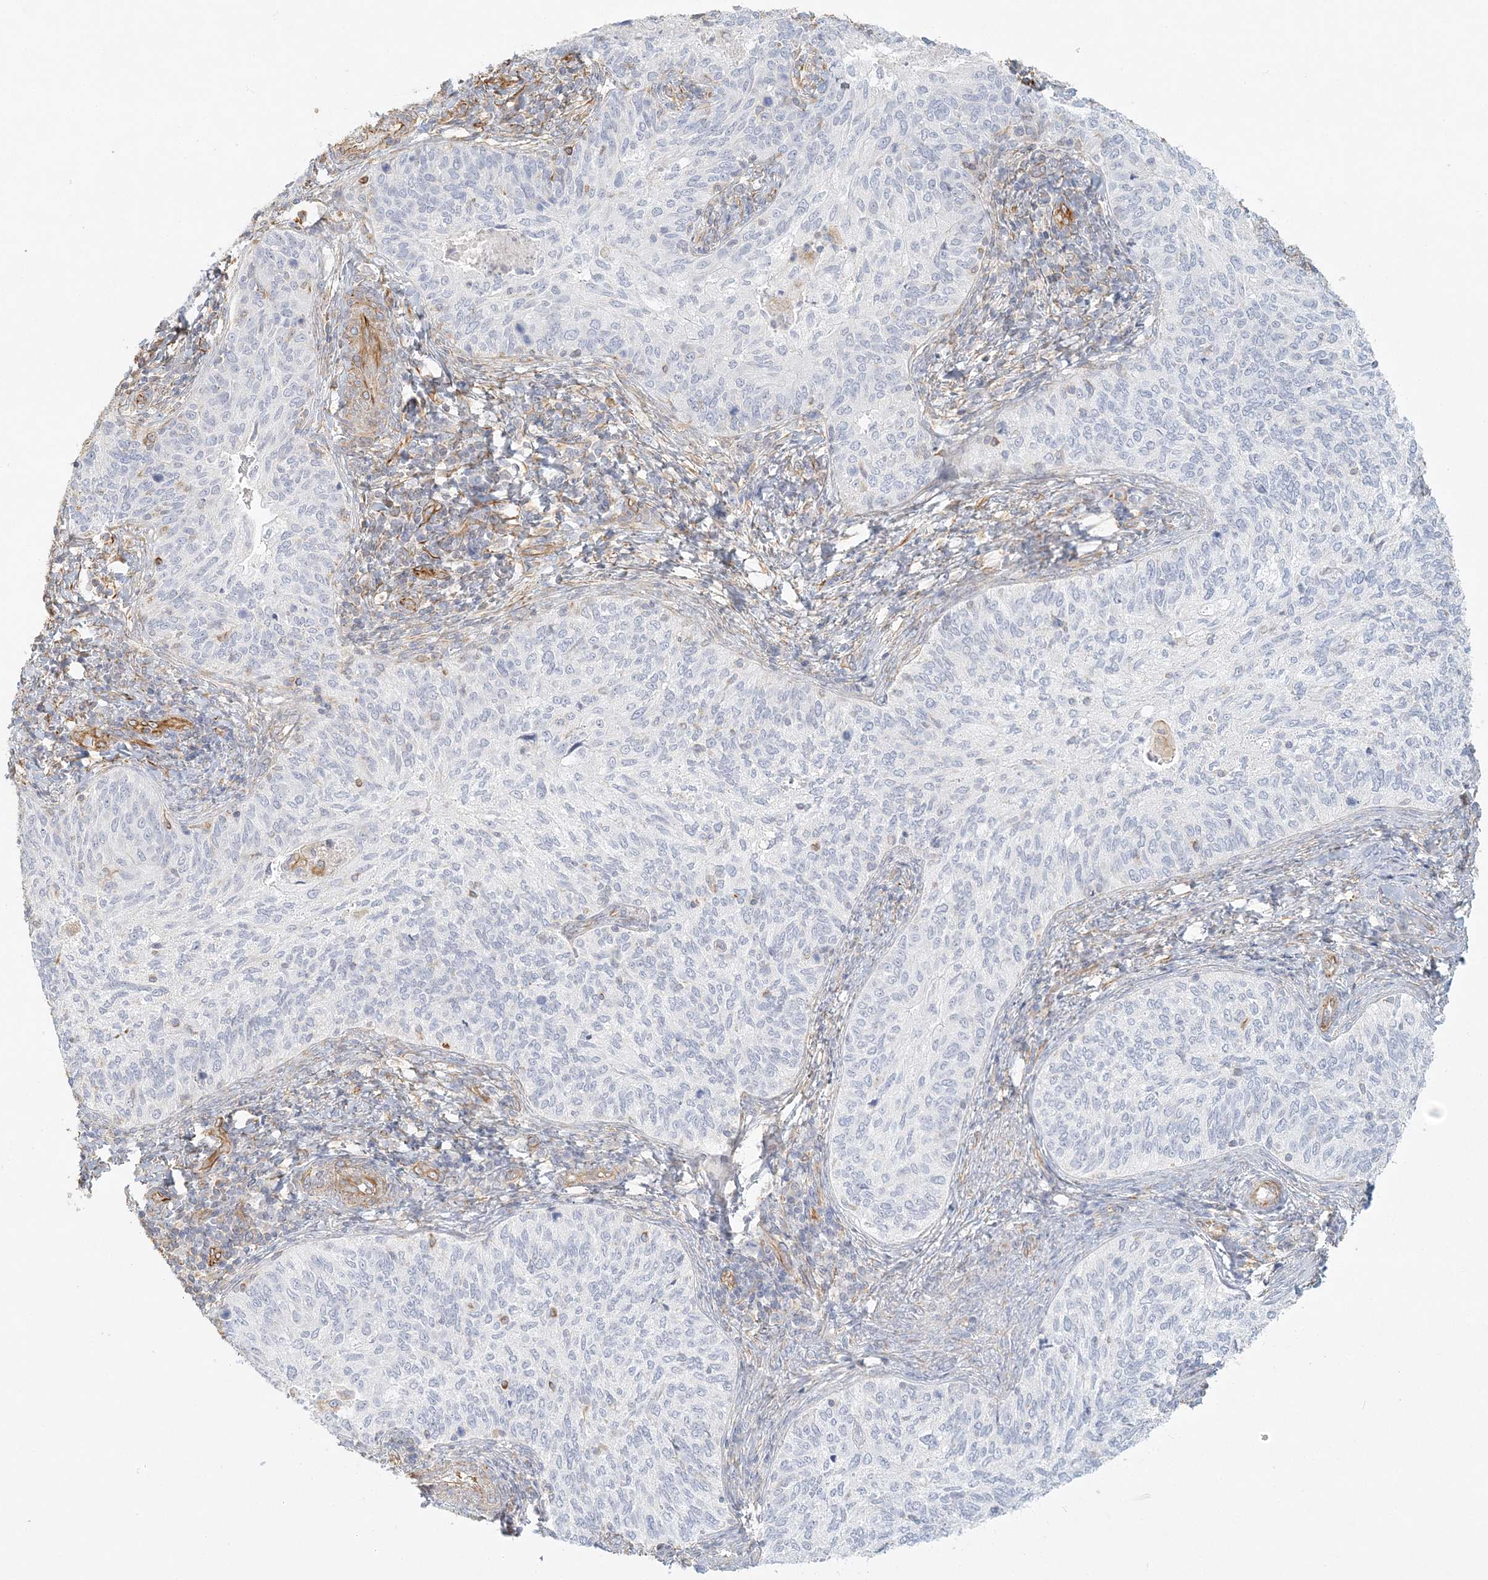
{"staining": {"intensity": "negative", "quantity": "none", "location": "none"}, "tissue": "cervical cancer", "cell_type": "Tumor cells", "image_type": "cancer", "snomed": [{"axis": "morphology", "description": "Squamous cell carcinoma, NOS"}, {"axis": "topography", "description": "Cervix"}], "caption": "Protein analysis of squamous cell carcinoma (cervical) demonstrates no significant staining in tumor cells.", "gene": "DMRTB1", "patient": {"sex": "female", "age": 30}}